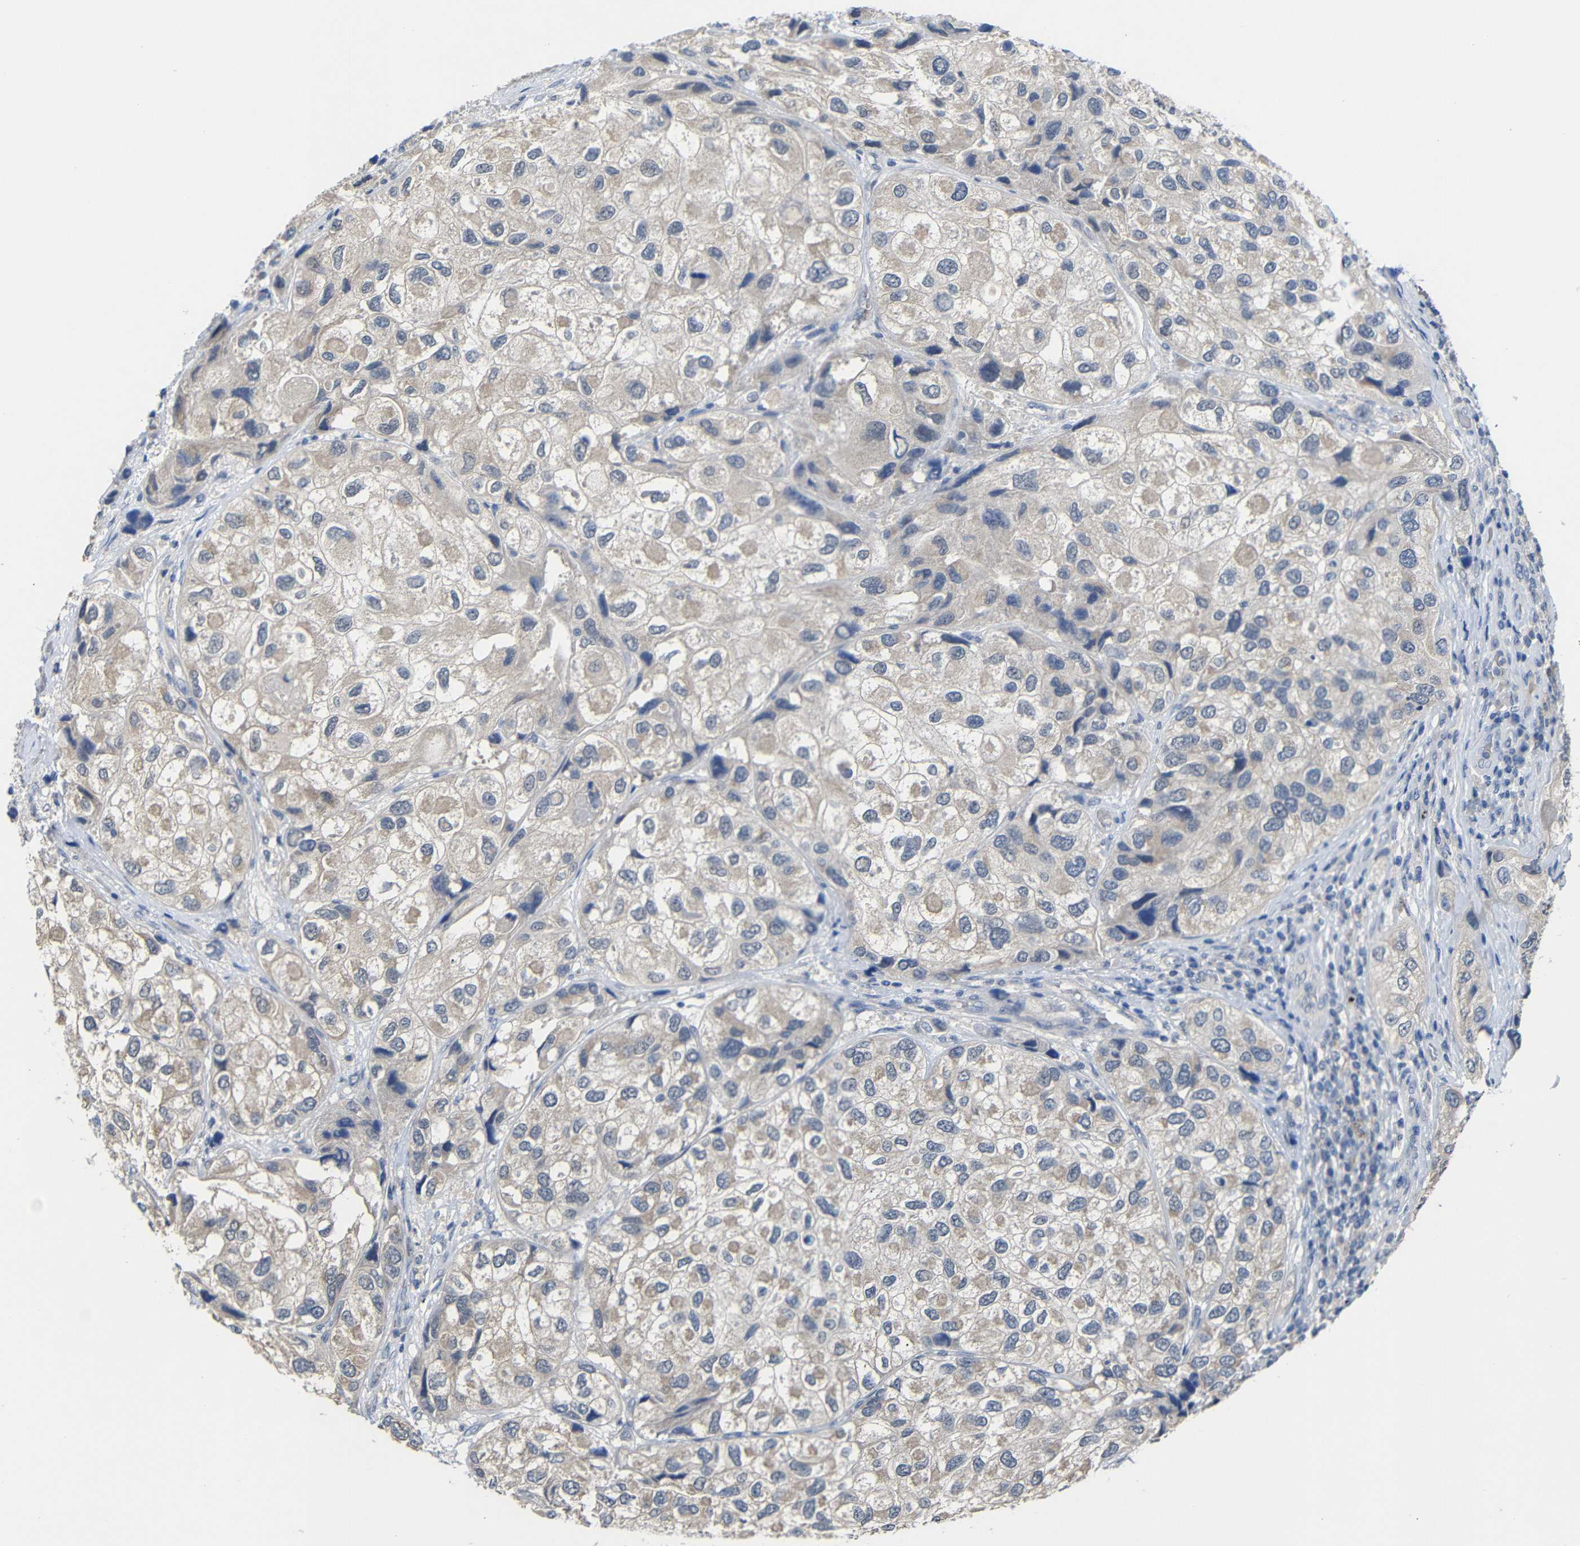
{"staining": {"intensity": "weak", "quantity": "<25%", "location": "cytoplasmic/membranous"}, "tissue": "urothelial cancer", "cell_type": "Tumor cells", "image_type": "cancer", "snomed": [{"axis": "morphology", "description": "Urothelial carcinoma, High grade"}, {"axis": "topography", "description": "Urinary bladder"}], "caption": "Tumor cells are negative for brown protein staining in high-grade urothelial carcinoma.", "gene": "HNF1A", "patient": {"sex": "female", "age": 64}}